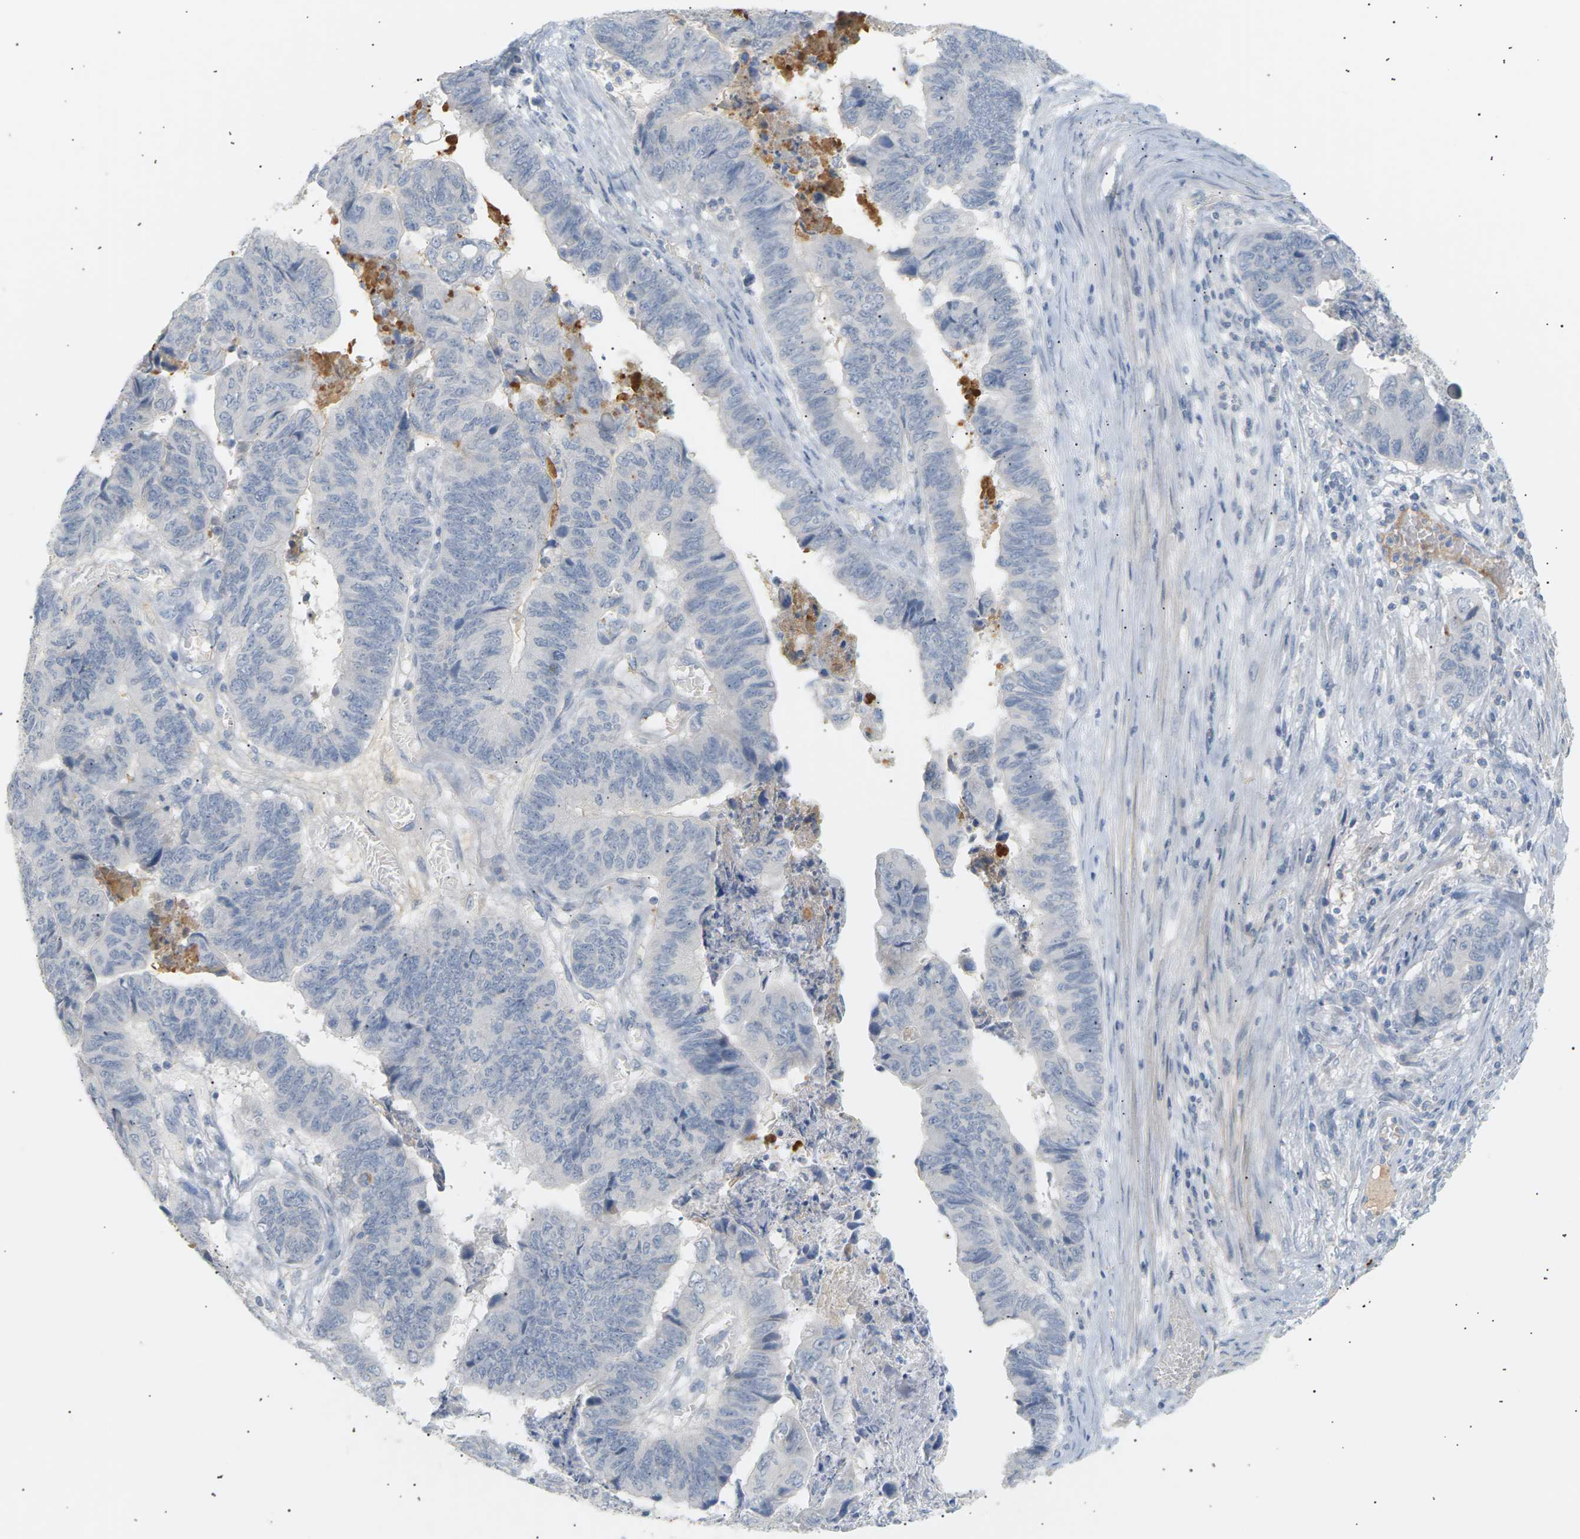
{"staining": {"intensity": "negative", "quantity": "none", "location": "none"}, "tissue": "stomach cancer", "cell_type": "Tumor cells", "image_type": "cancer", "snomed": [{"axis": "morphology", "description": "Adenocarcinoma, NOS"}, {"axis": "topography", "description": "Stomach, lower"}], "caption": "Micrograph shows no protein expression in tumor cells of stomach adenocarcinoma tissue. (DAB immunohistochemistry, high magnification).", "gene": "CLU", "patient": {"sex": "male", "age": 77}}